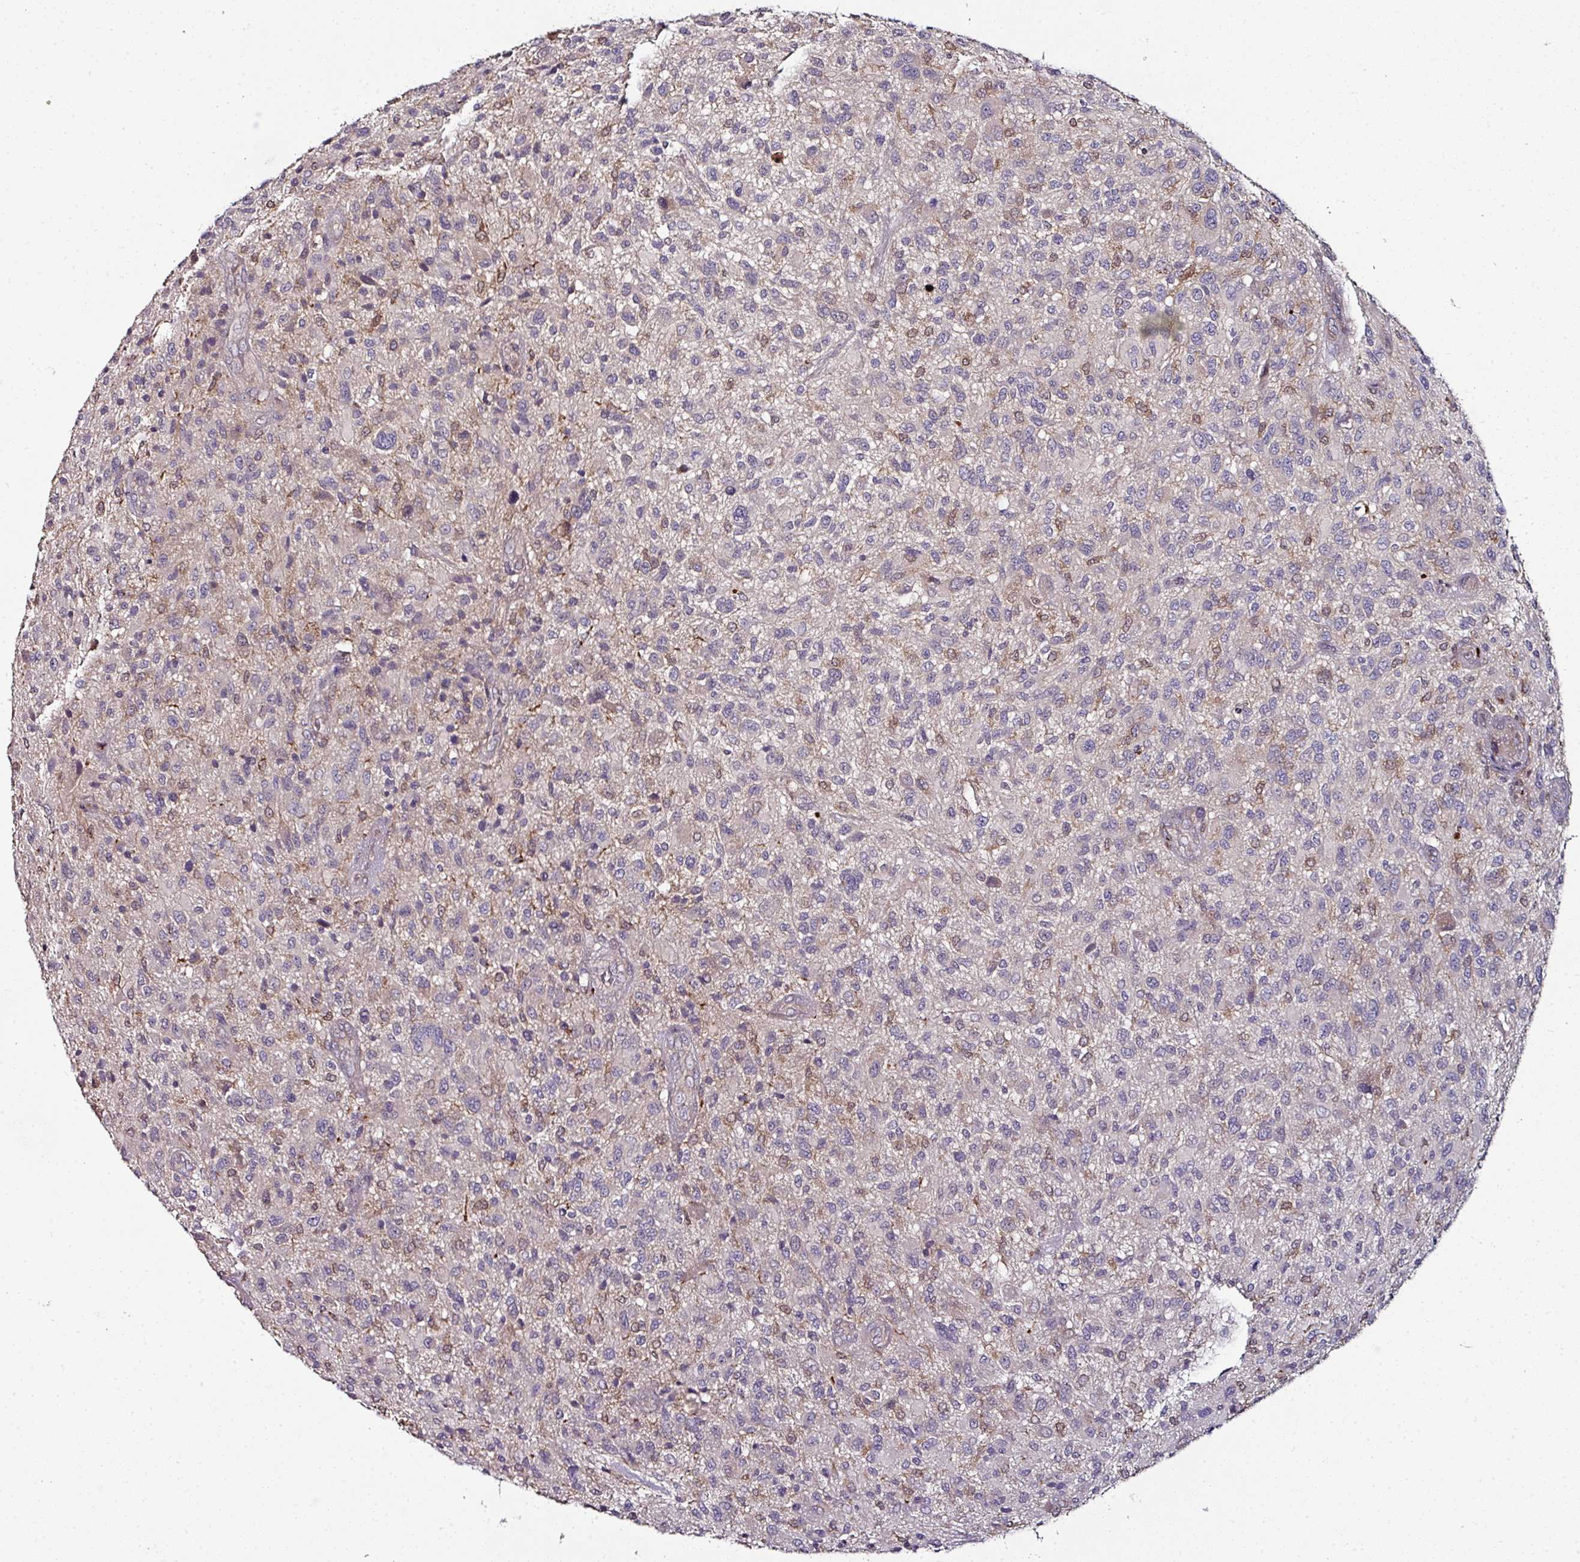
{"staining": {"intensity": "negative", "quantity": "none", "location": "none"}, "tissue": "glioma", "cell_type": "Tumor cells", "image_type": "cancer", "snomed": [{"axis": "morphology", "description": "Glioma, malignant, High grade"}, {"axis": "topography", "description": "Brain"}], "caption": "IHC of malignant glioma (high-grade) reveals no expression in tumor cells.", "gene": "CTDSP2", "patient": {"sex": "male", "age": 47}}